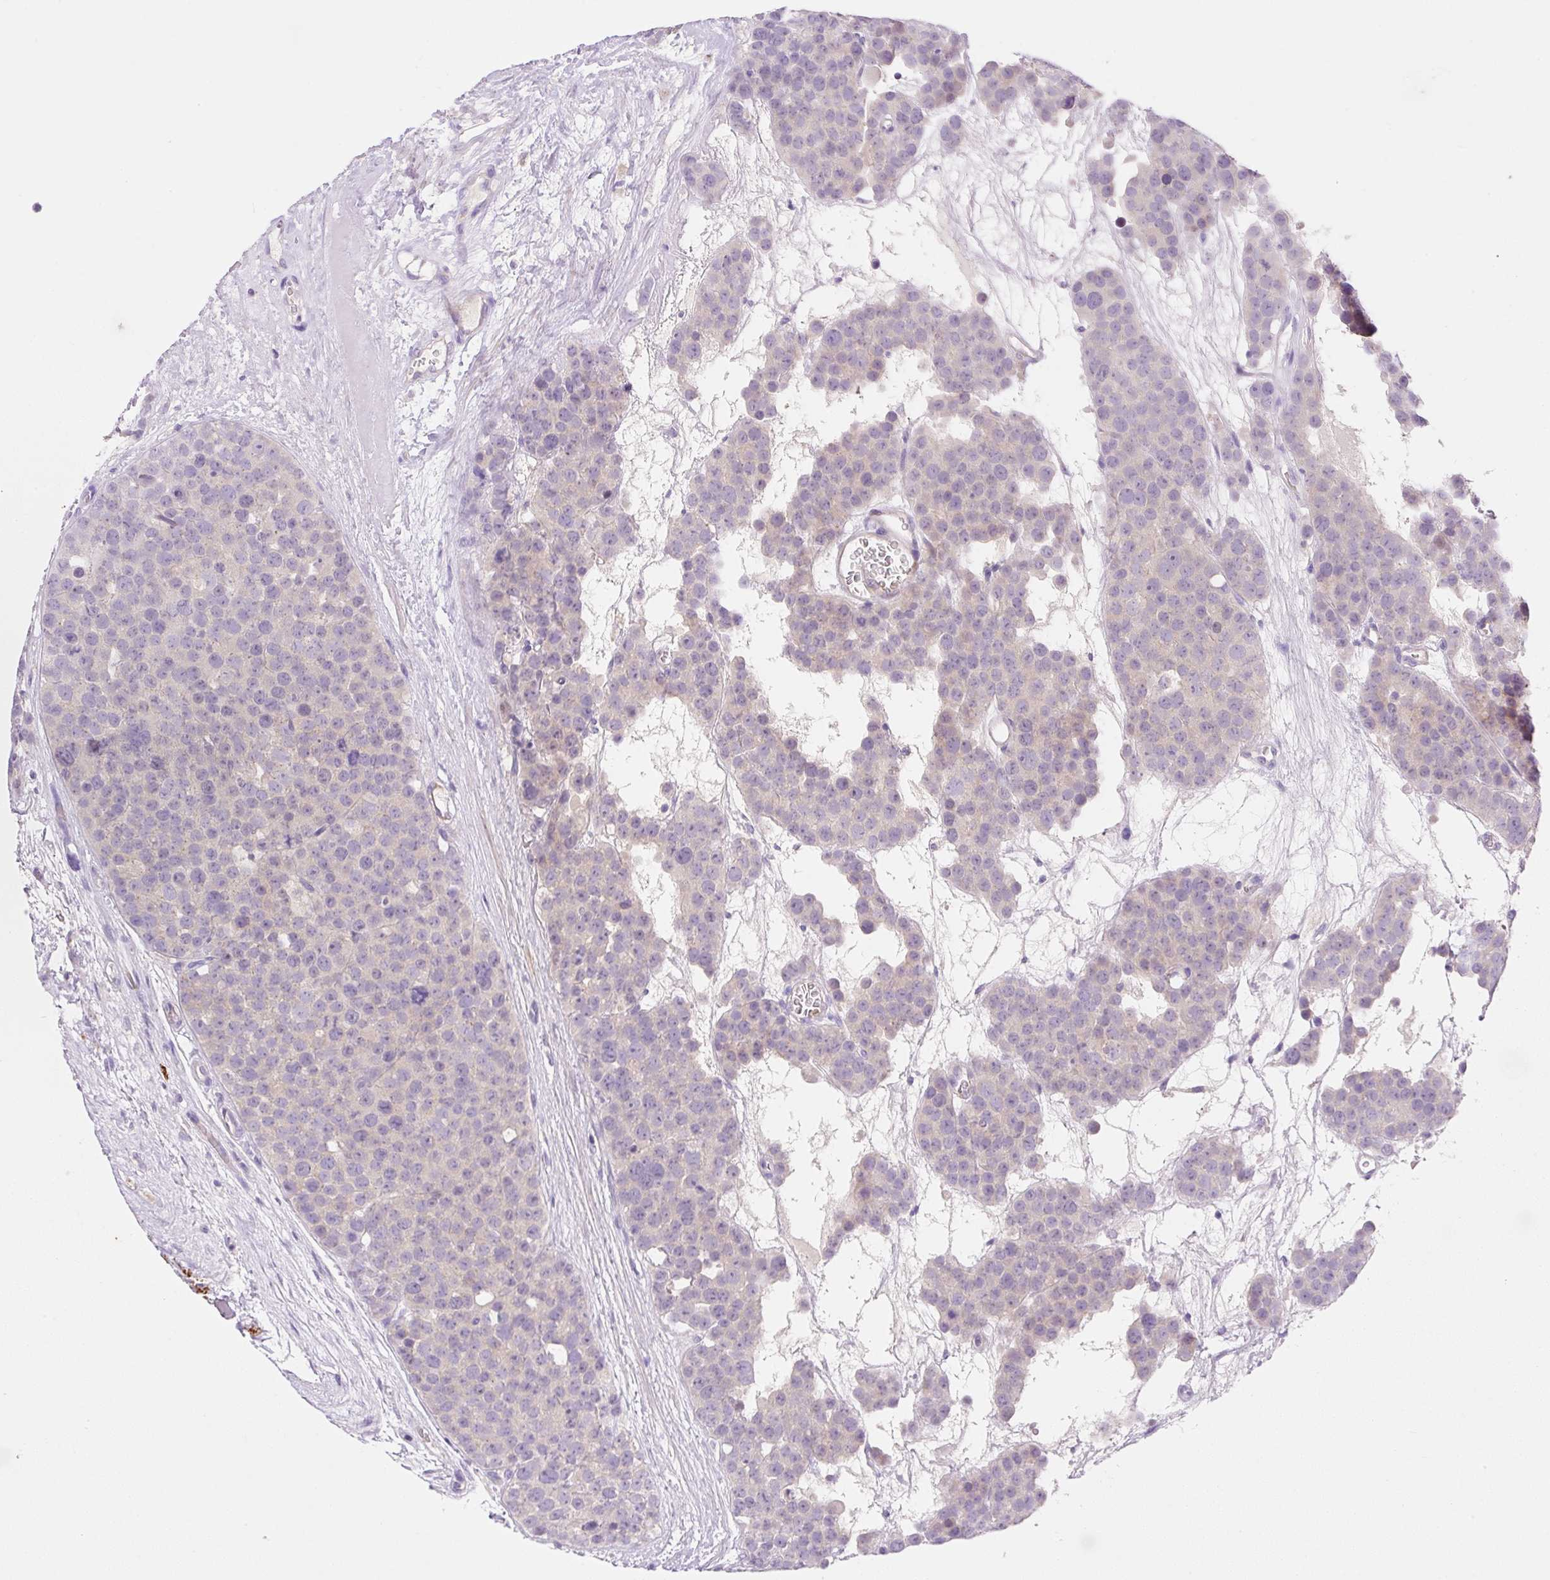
{"staining": {"intensity": "negative", "quantity": "none", "location": "none"}, "tissue": "testis cancer", "cell_type": "Tumor cells", "image_type": "cancer", "snomed": [{"axis": "morphology", "description": "Seminoma, NOS"}, {"axis": "topography", "description": "Testis"}], "caption": "An image of seminoma (testis) stained for a protein exhibits no brown staining in tumor cells.", "gene": "LHFPL5", "patient": {"sex": "male", "age": 71}}